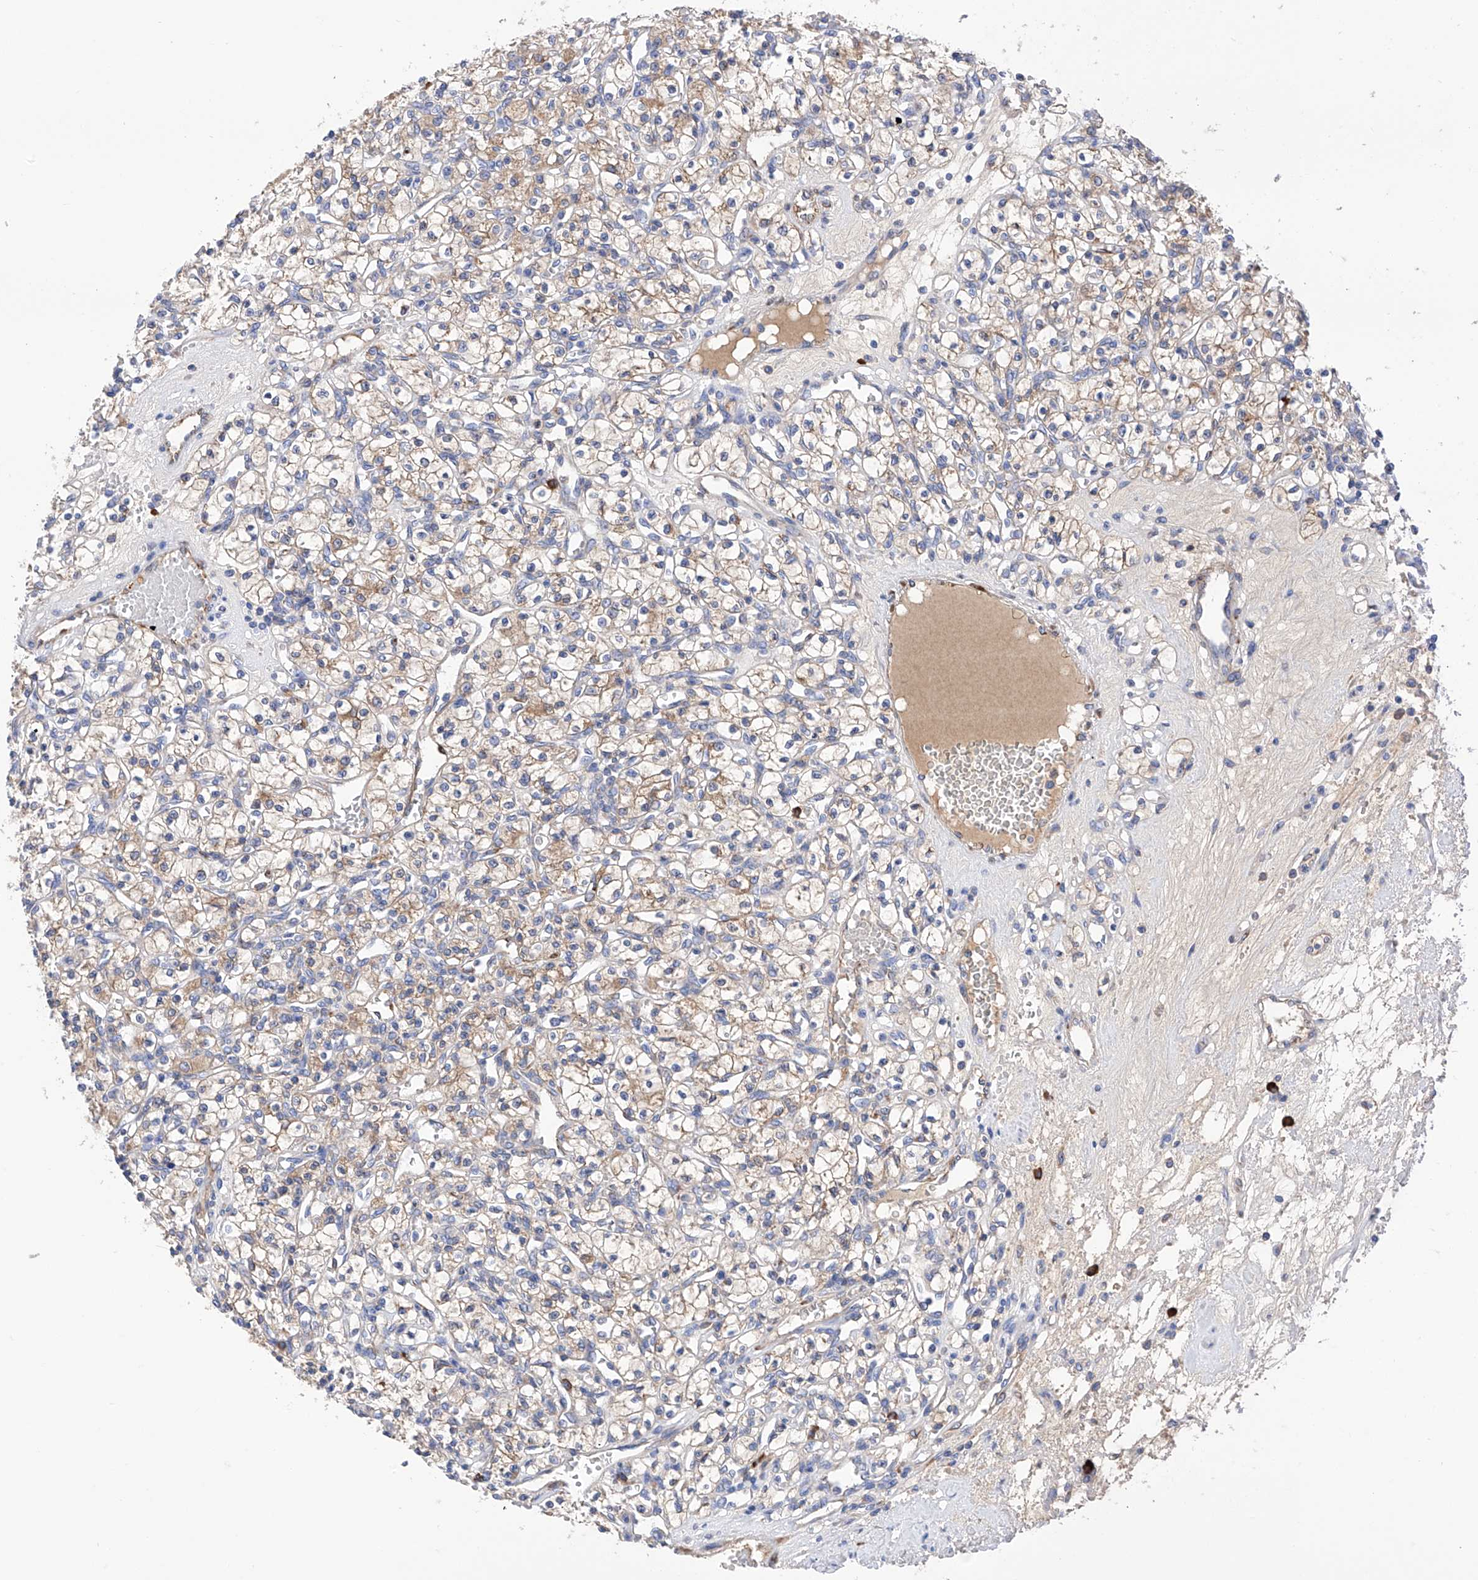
{"staining": {"intensity": "weak", "quantity": ">75%", "location": "cytoplasmic/membranous"}, "tissue": "renal cancer", "cell_type": "Tumor cells", "image_type": "cancer", "snomed": [{"axis": "morphology", "description": "Adenocarcinoma, NOS"}, {"axis": "topography", "description": "Kidney"}], "caption": "Protein staining by IHC shows weak cytoplasmic/membranous staining in about >75% of tumor cells in adenocarcinoma (renal).", "gene": "PDIA5", "patient": {"sex": "female", "age": 59}}